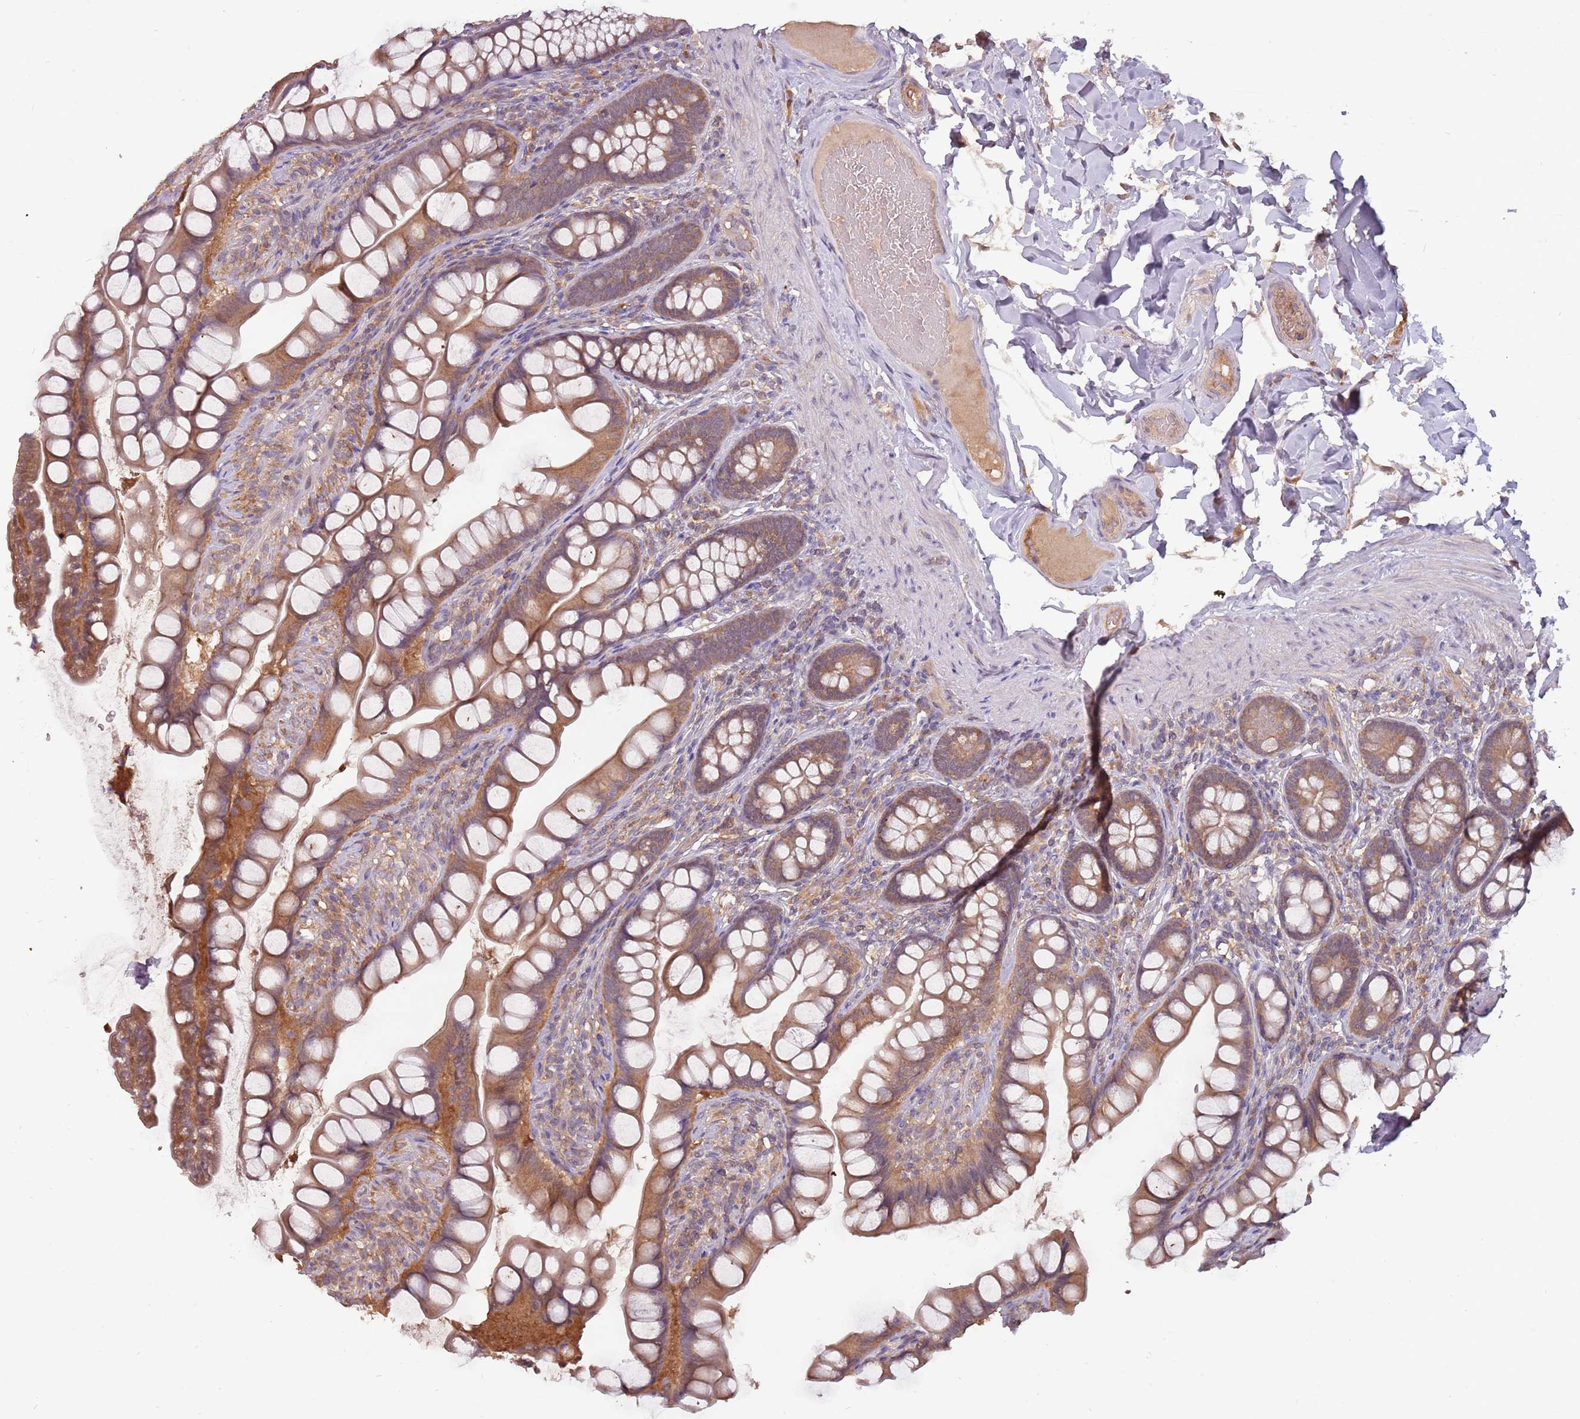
{"staining": {"intensity": "moderate", "quantity": ">75%", "location": "cytoplasmic/membranous"}, "tissue": "small intestine", "cell_type": "Glandular cells", "image_type": "normal", "snomed": [{"axis": "morphology", "description": "Normal tissue, NOS"}, {"axis": "topography", "description": "Small intestine"}], "caption": "This micrograph reveals IHC staining of benign small intestine, with medium moderate cytoplasmic/membranous positivity in about >75% of glandular cells.", "gene": "USP32", "patient": {"sex": "male", "age": 70}}